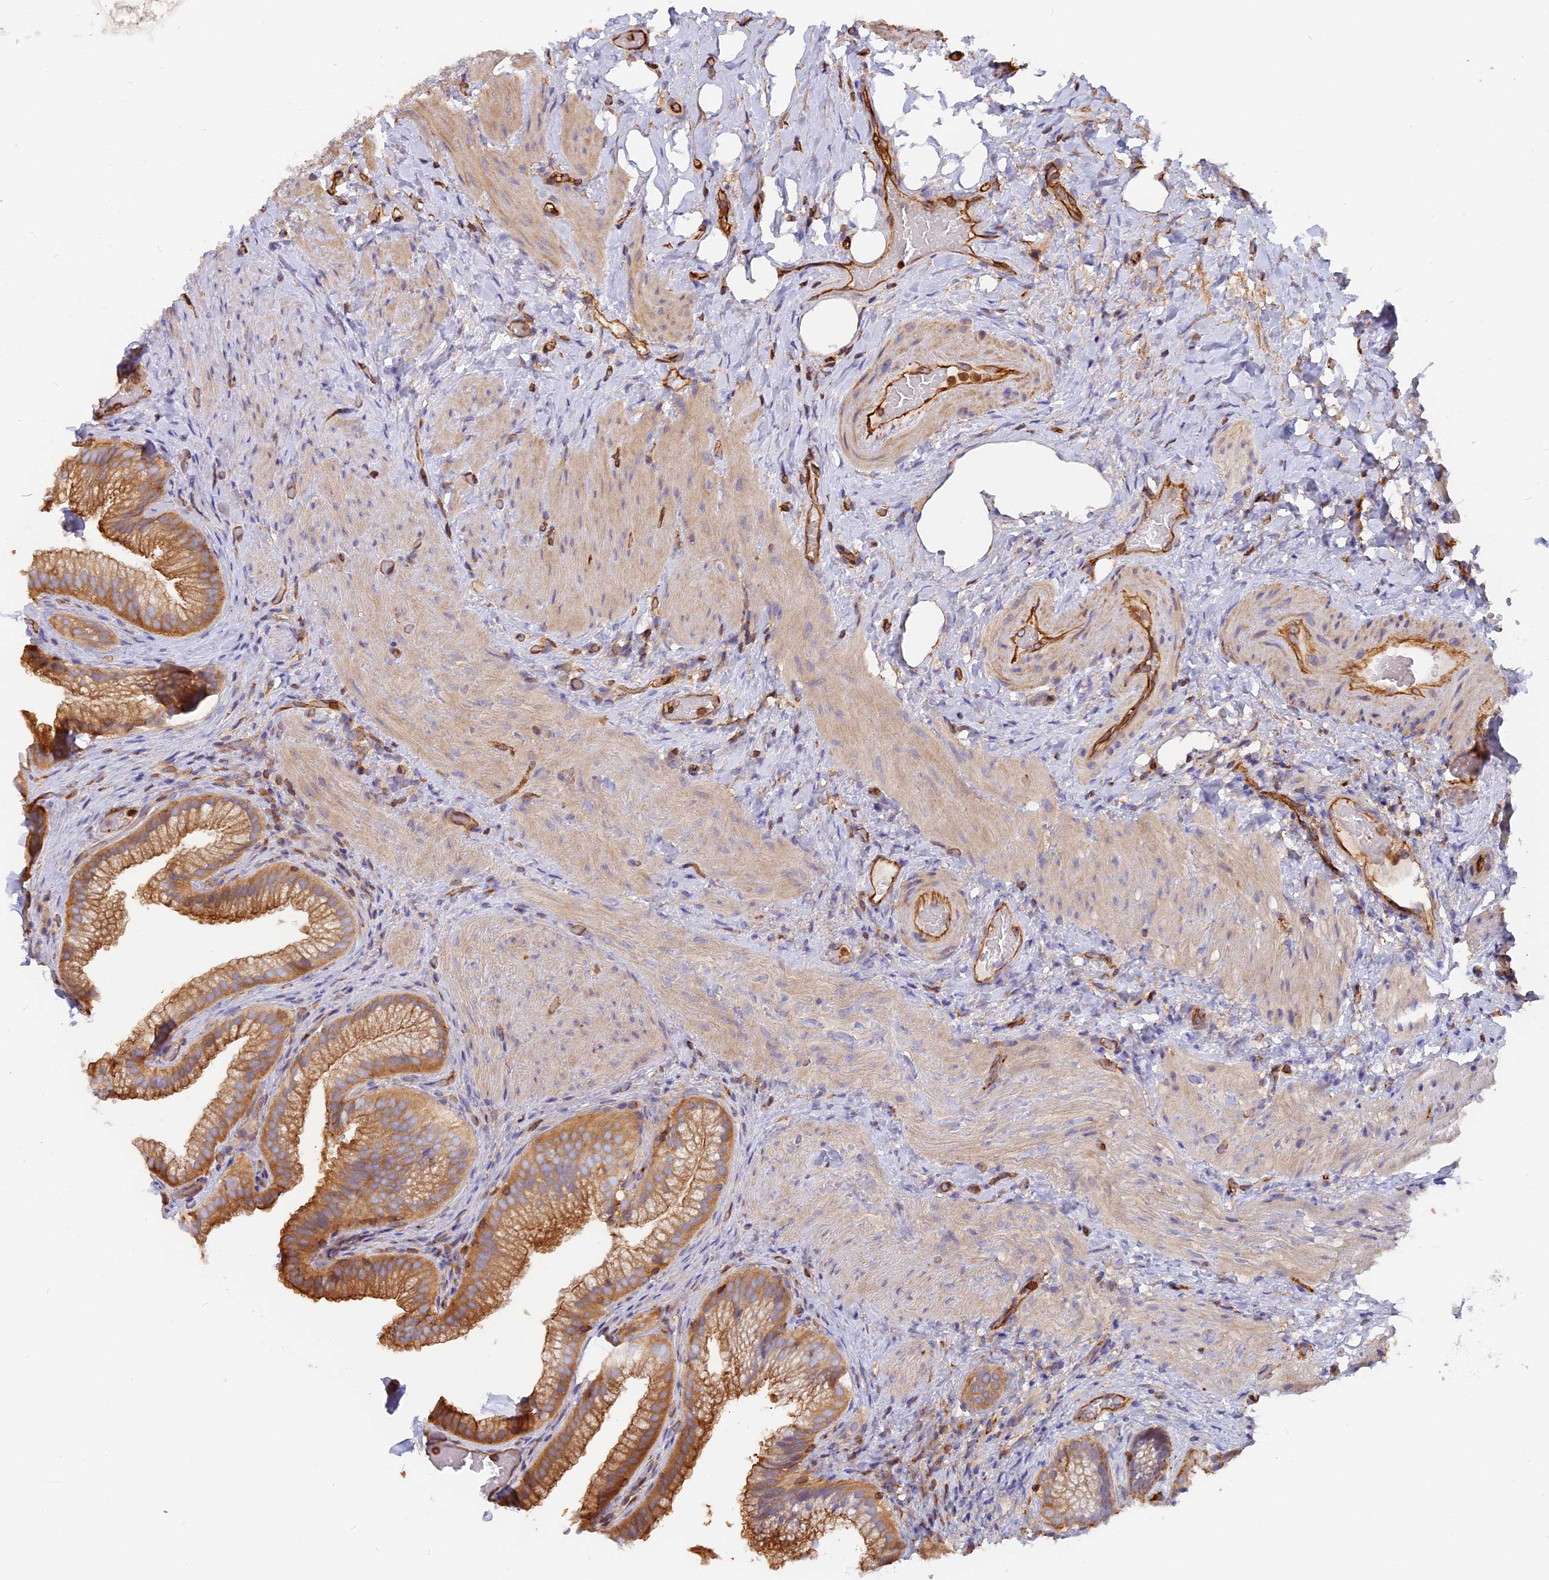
{"staining": {"intensity": "moderate", "quantity": ">75%", "location": "cytoplasmic/membranous"}, "tissue": "gallbladder", "cell_type": "Glandular cells", "image_type": "normal", "snomed": [{"axis": "morphology", "description": "Normal tissue, NOS"}, {"axis": "morphology", "description": "Inflammation, NOS"}, {"axis": "topography", "description": "Gallbladder"}], "caption": "Immunohistochemistry micrograph of benign gallbladder stained for a protein (brown), which demonstrates medium levels of moderate cytoplasmic/membranous expression in about >75% of glandular cells.", "gene": "VPS18", "patient": {"sex": "male", "age": 51}}